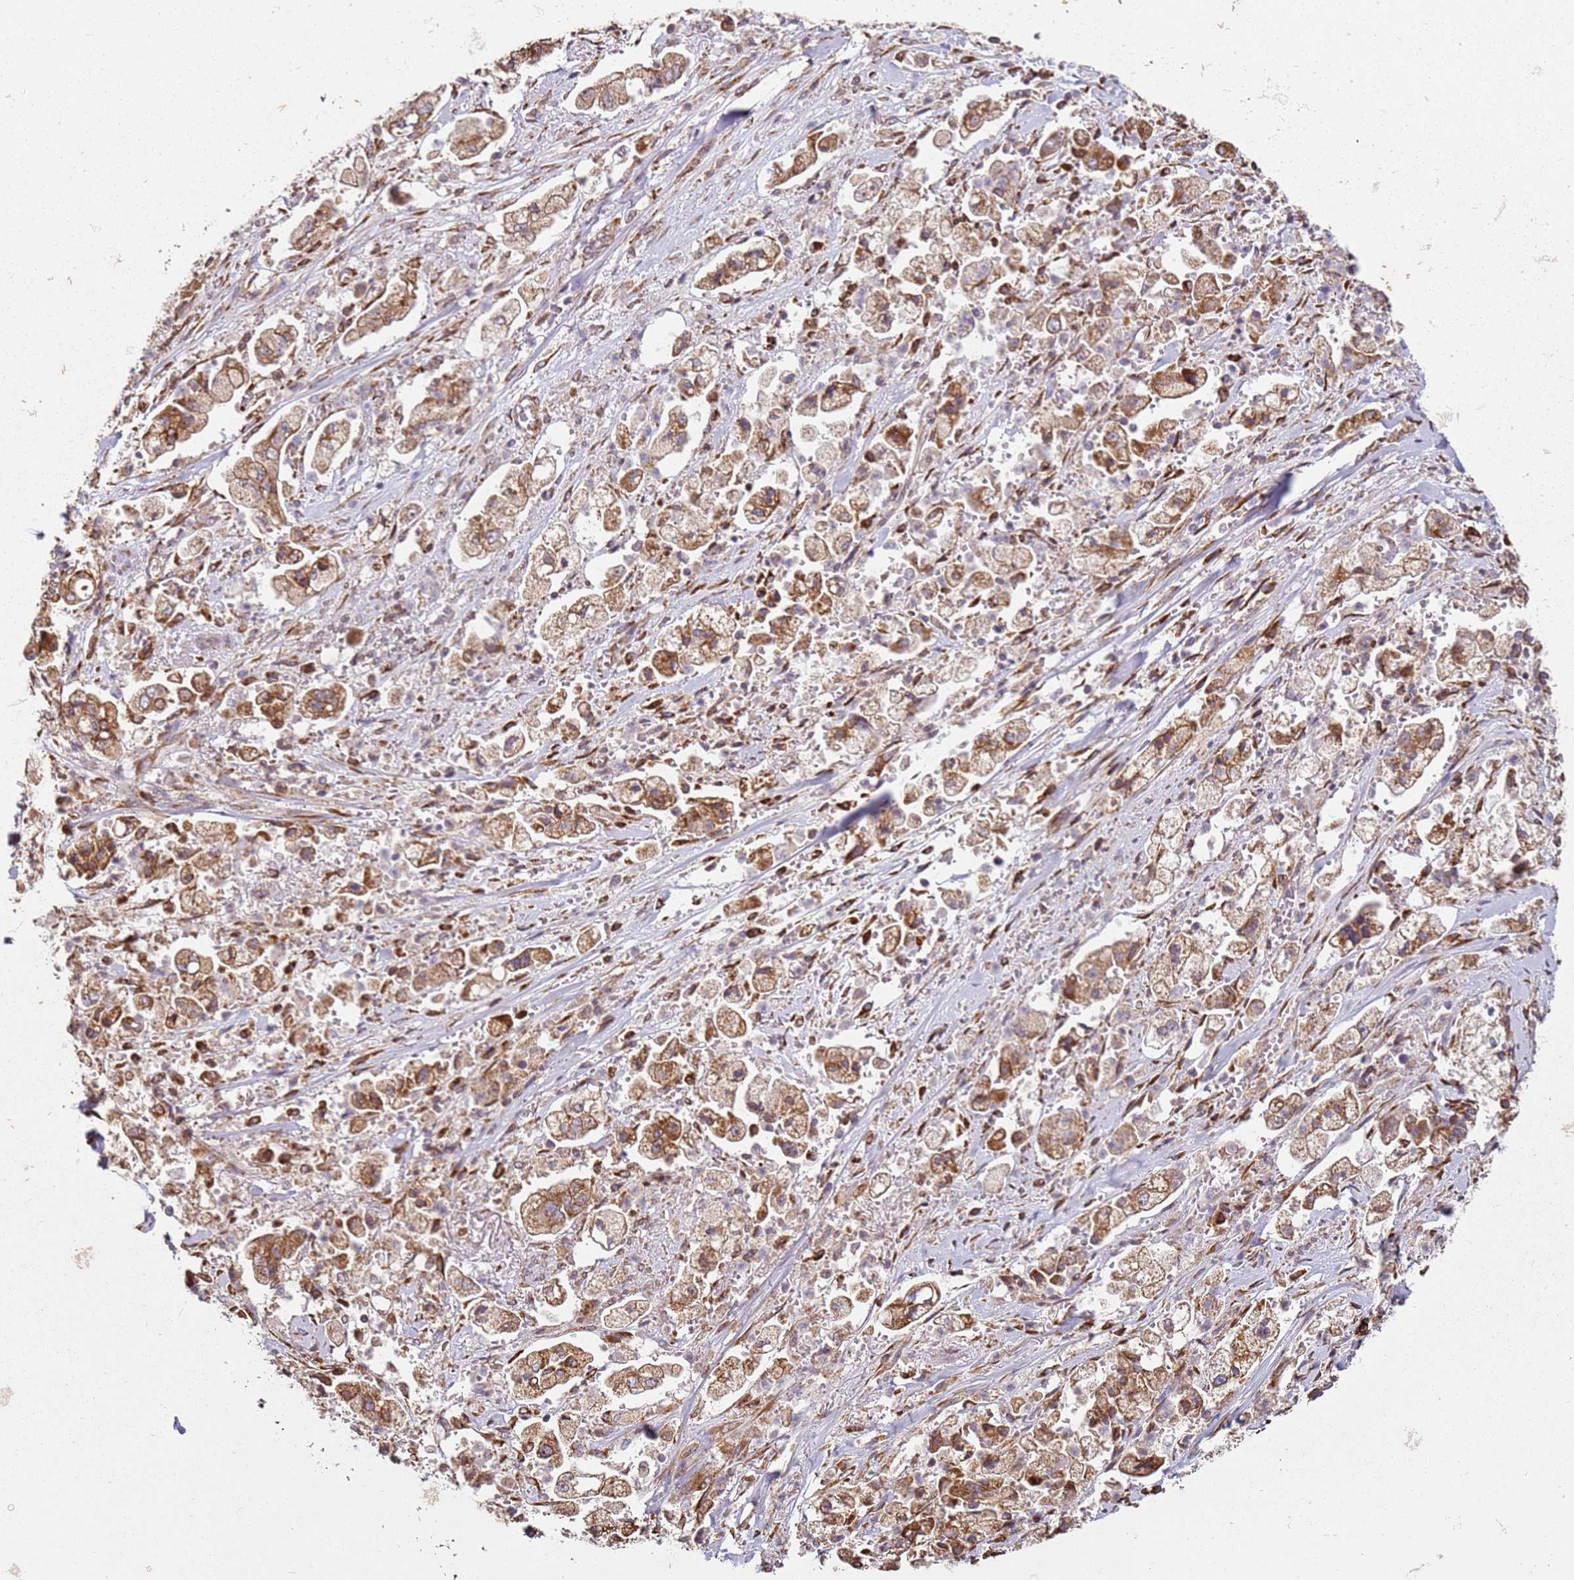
{"staining": {"intensity": "moderate", "quantity": ">75%", "location": "cytoplasmic/membranous"}, "tissue": "stomach cancer", "cell_type": "Tumor cells", "image_type": "cancer", "snomed": [{"axis": "morphology", "description": "Adenocarcinoma, NOS"}, {"axis": "topography", "description": "Stomach"}], "caption": "Adenocarcinoma (stomach) stained with DAB (3,3'-diaminobenzidine) IHC displays medium levels of moderate cytoplasmic/membranous staining in approximately >75% of tumor cells.", "gene": "ARFRP1", "patient": {"sex": "male", "age": 62}}